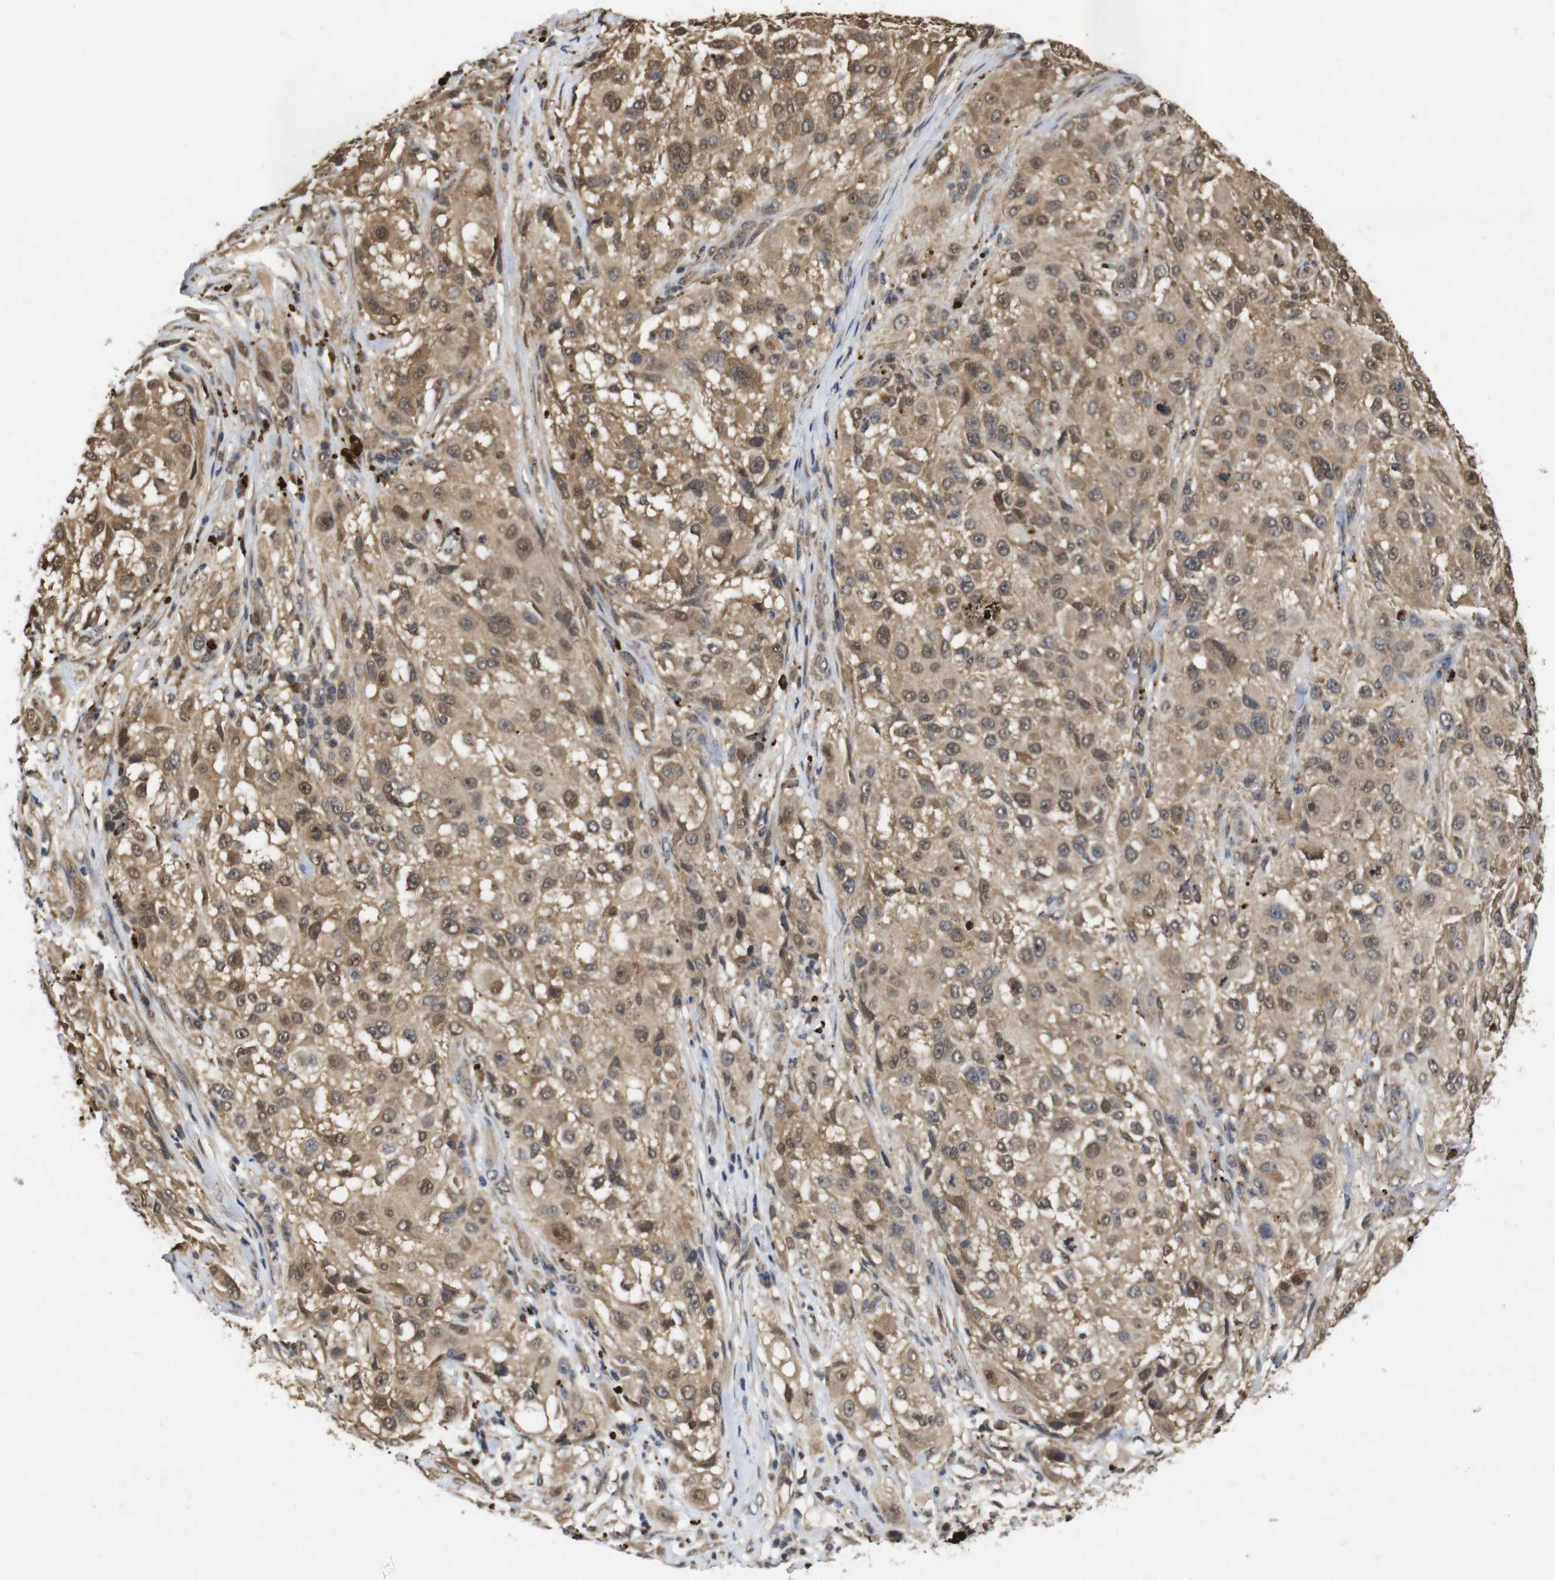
{"staining": {"intensity": "moderate", "quantity": ">75%", "location": "cytoplasmic/membranous,nuclear"}, "tissue": "melanoma", "cell_type": "Tumor cells", "image_type": "cancer", "snomed": [{"axis": "morphology", "description": "Necrosis, NOS"}, {"axis": "morphology", "description": "Malignant melanoma, NOS"}, {"axis": "topography", "description": "Skin"}], "caption": "Moderate cytoplasmic/membranous and nuclear expression for a protein is present in approximately >75% of tumor cells of malignant melanoma using immunohistochemistry (IHC).", "gene": "SUMO3", "patient": {"sex": "female", "age": 87}}